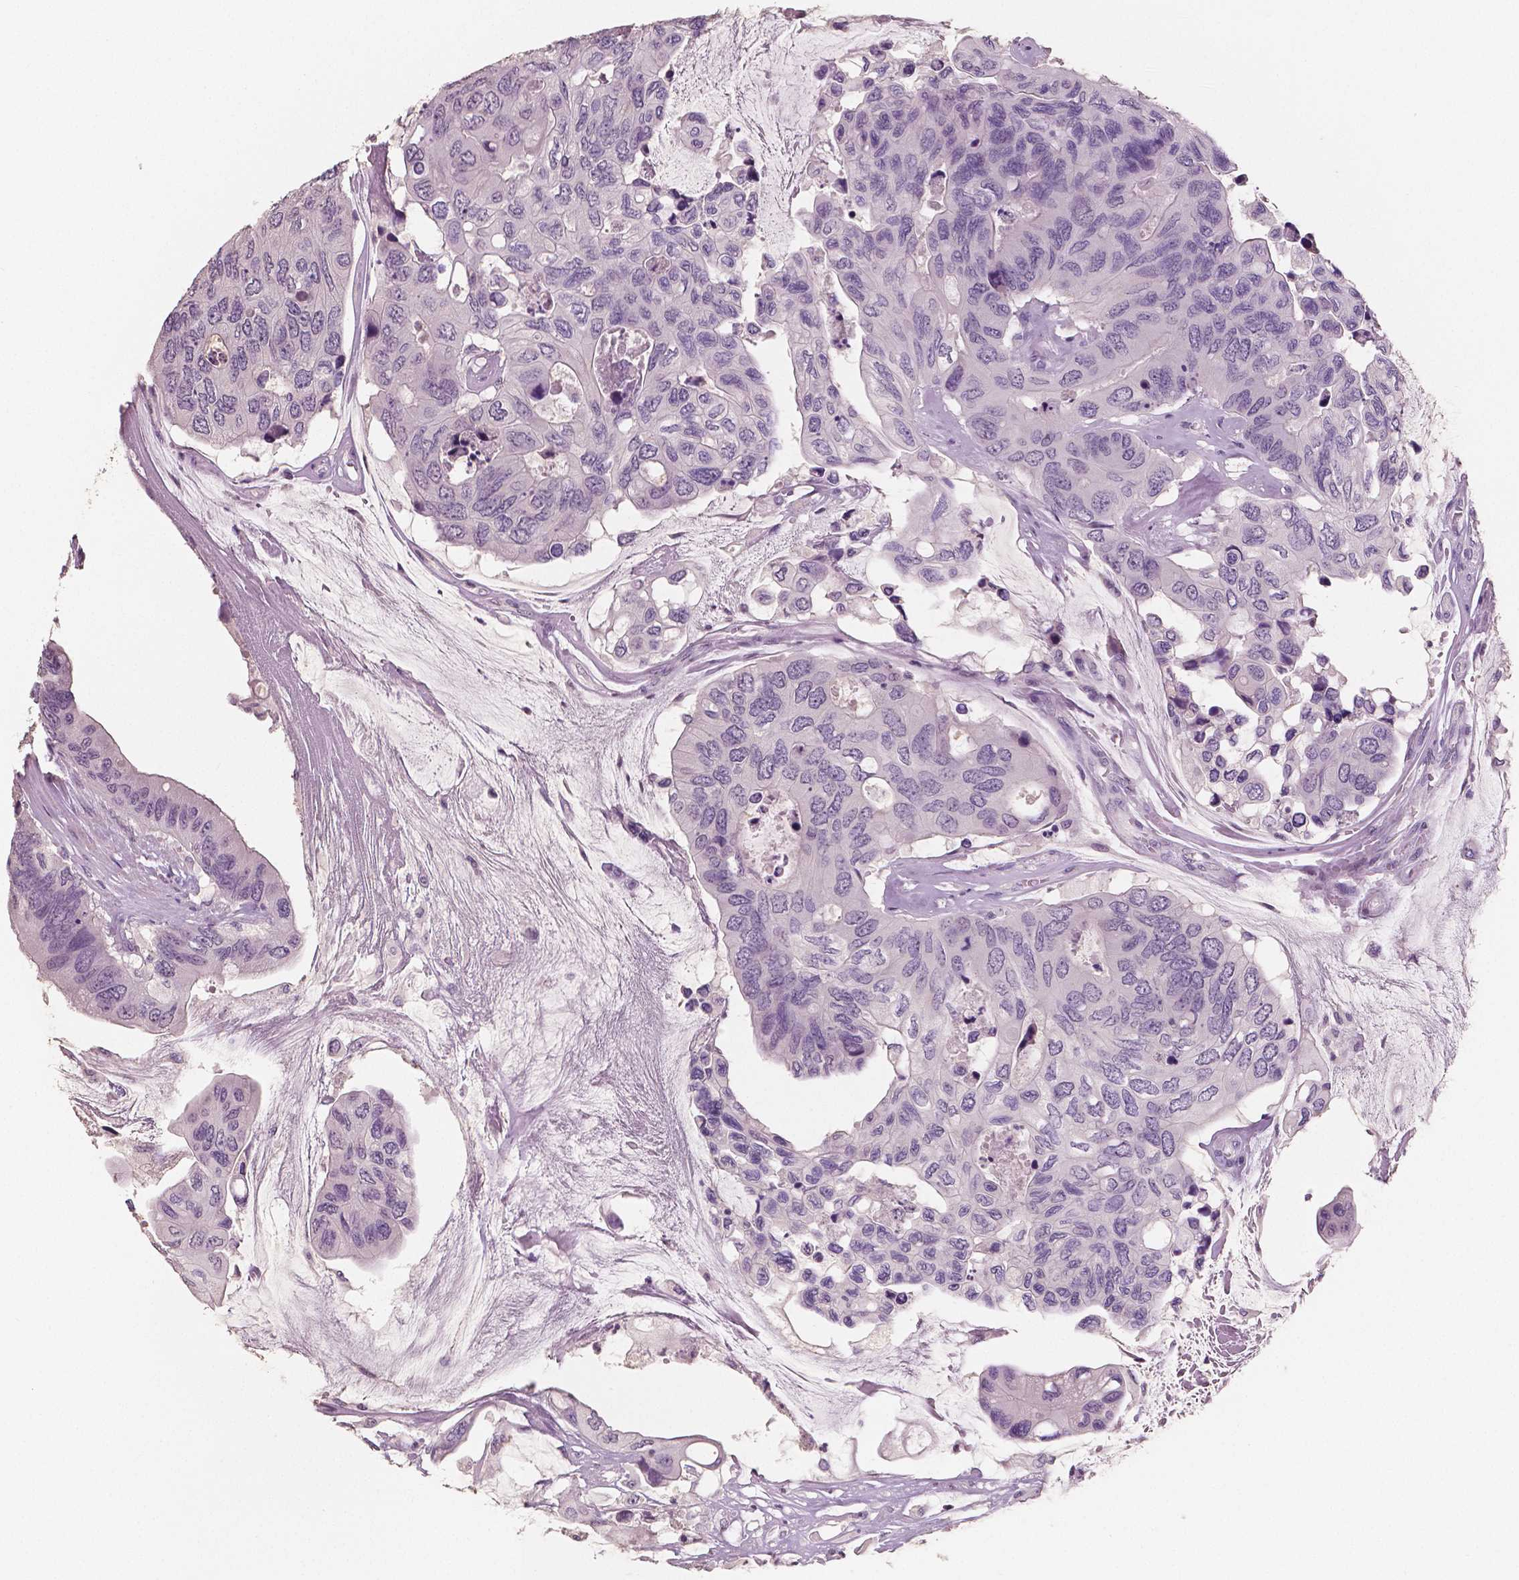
{"staining": {"intensity": "negative", "quantity": "none", "location": "none"}, "tissue": "colorectal cancer", "cell_type": "Tumor cells", "image_type": "cancer", "snomed": [{"axis": "morphology", "description": "Adenocarcinoma, NOS"}, {"axis": "topography", "description": "Rectum"}], "caption": "This is an immunohistochemistry (IHC) micrograph of colorectal cancer. There is no positivity in tumor cells.", "gene": "NECAB1", "patient": {"sex": "male", "age": 63}}